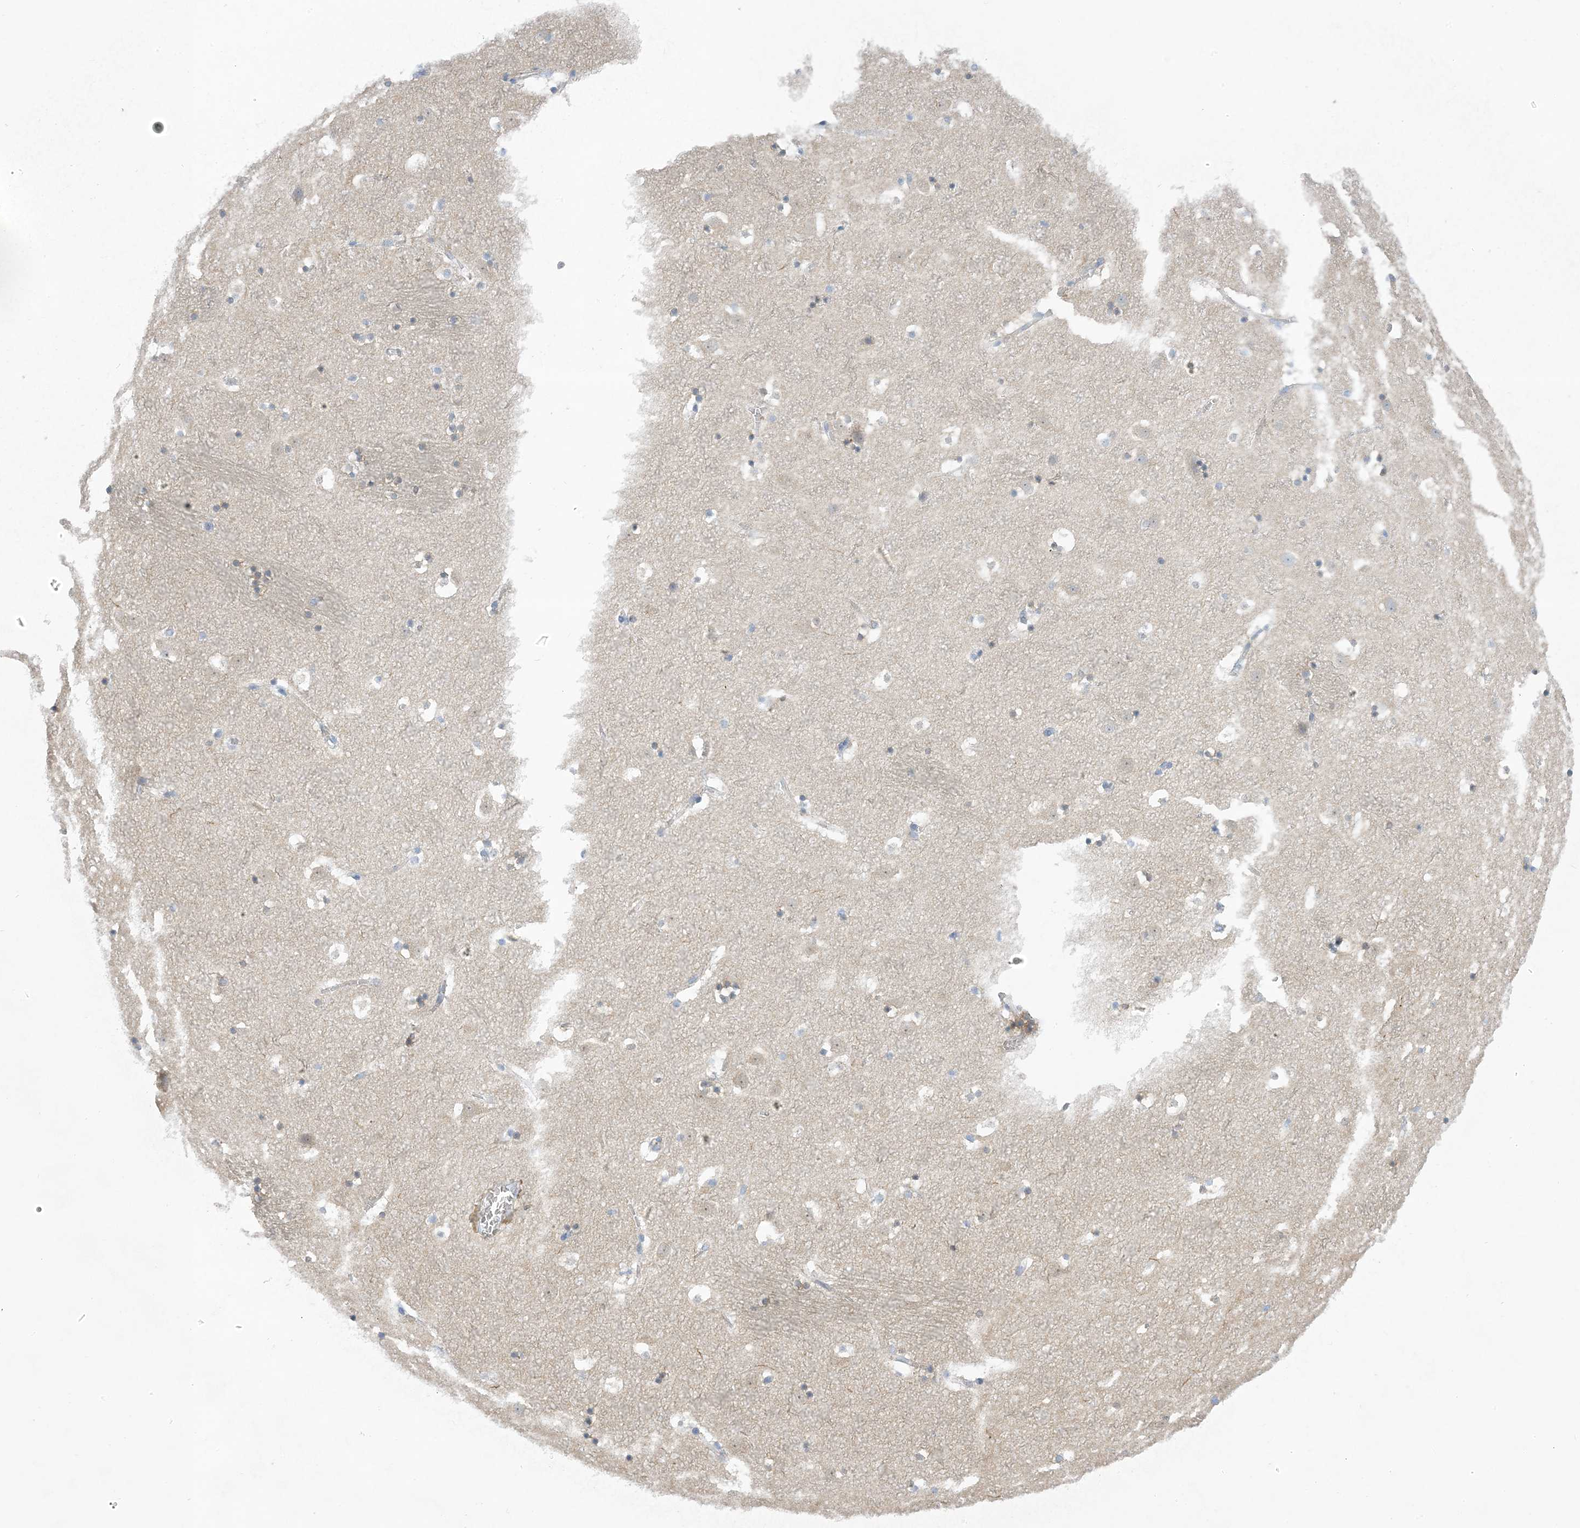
{"staining": {"intensity": "negative", "quantity": "none", "location": "none"}, "tissue": "caudate", "cell_type": "Glial cells", "image_type": "normal", "snomed": [{"axis": "morphology", "description": "Normal tissue, NOS"}, {"axis": "topography", "description": "Lateral ventricle wall"}], "caption": "Protein analysis of normal caudate demonstrates no significant expression in glial cells.", "gene": "XIRP2", "patient": {"sex": "male", "age": 45}}